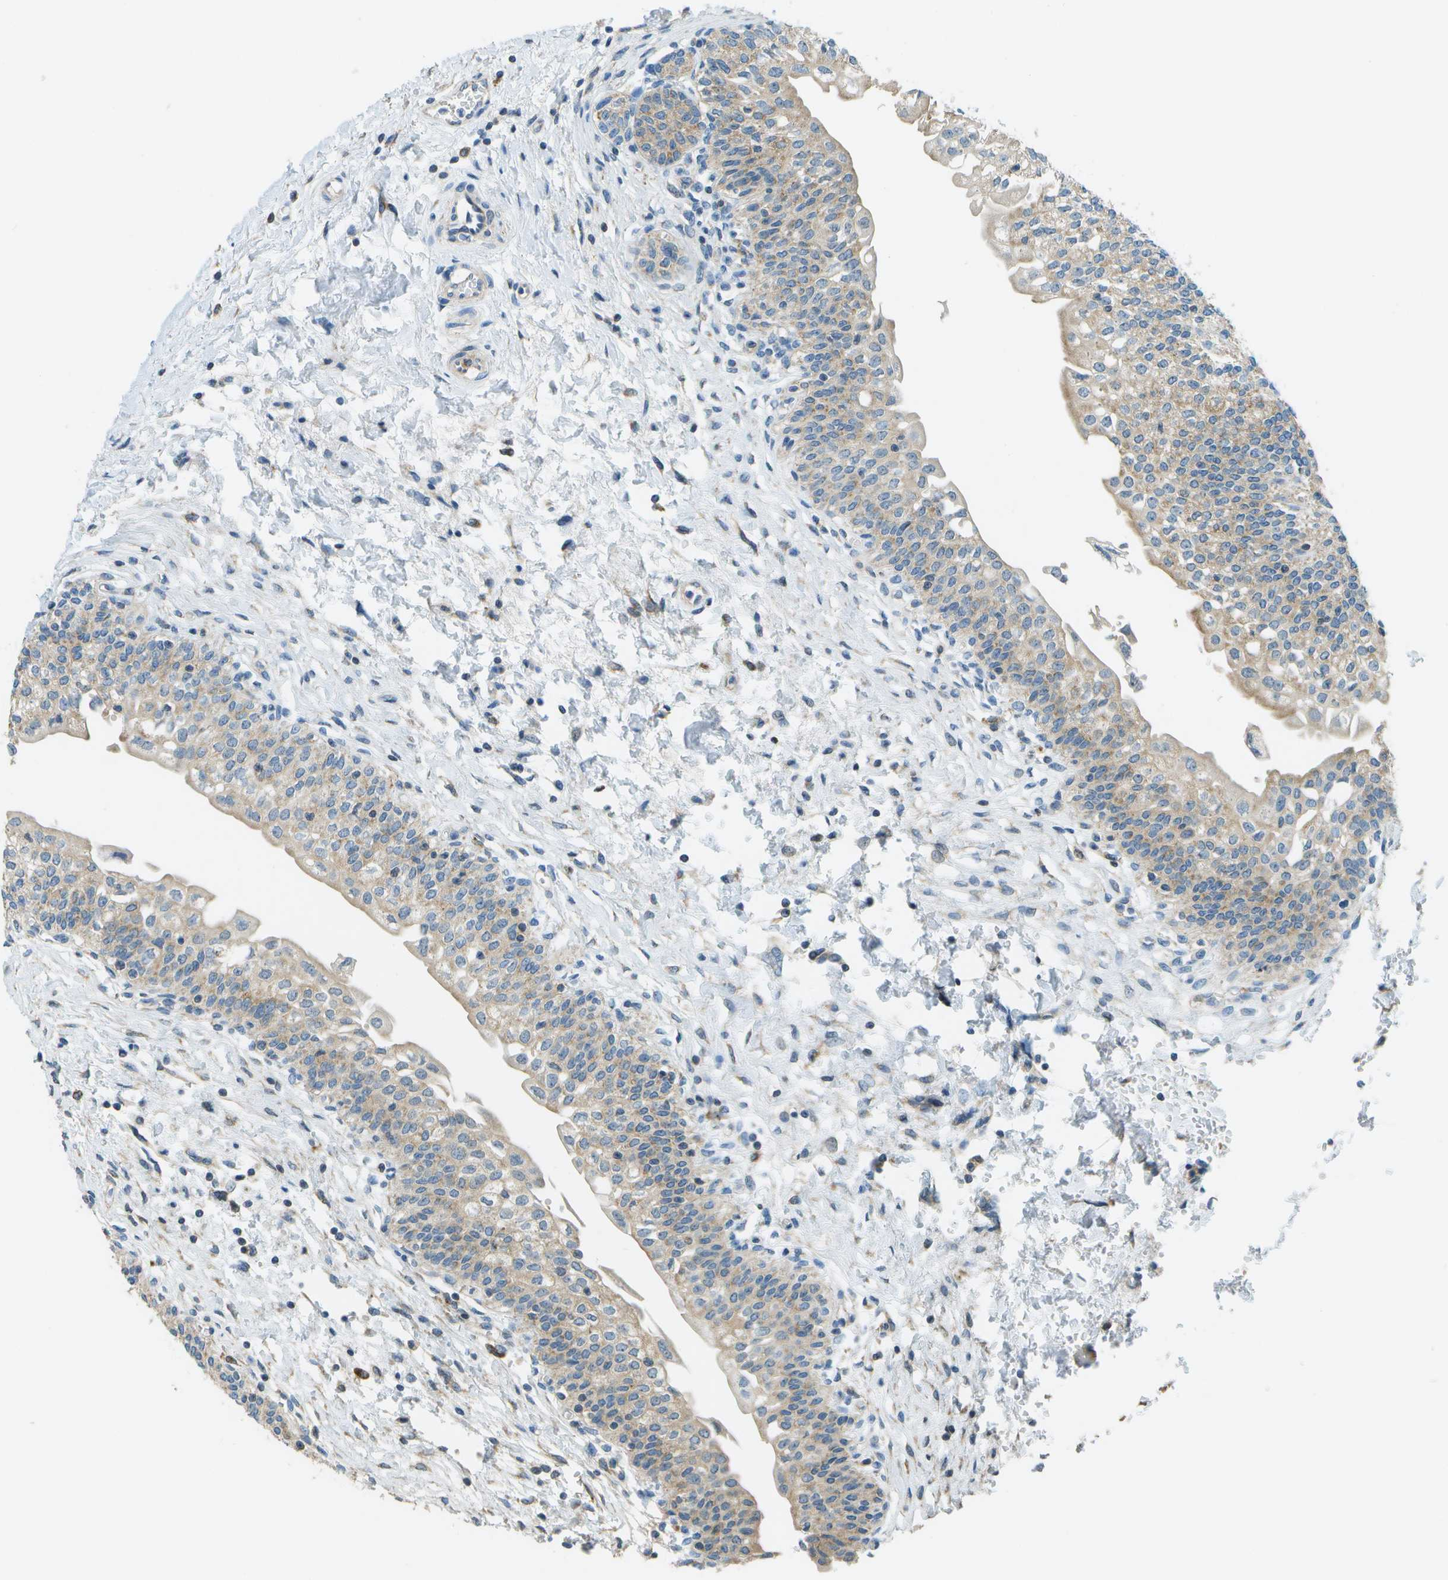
{"staining": {"intensity": "weak", "quantity": ">75%", "location": "cytoplasmic/membranous"}, "tissue": "urinary bladder", "cell_type": "Urothelial cells", "image_type": "normal", "snomed": [{"axis": "morphology", "description": "Normal tissue, NOS"}, {"axis": "topography", "description": "Urinary bladder"}], "caption": "IHC staining of unremarkable urinary bladder, which displays low levels of weak cytoplasmic/membranous positivity in approximately >75% of urothelial cells indicating weak cytoplasmic/membranous protein positivity. The staining was performed using DAB (3,3'-diaminobenzidine) (brown) for protein detection and nuclei were counterstained in hematoxylin (blue).", "gene": "PTGIS", "patient": {"sex": "male", "age": 55}}